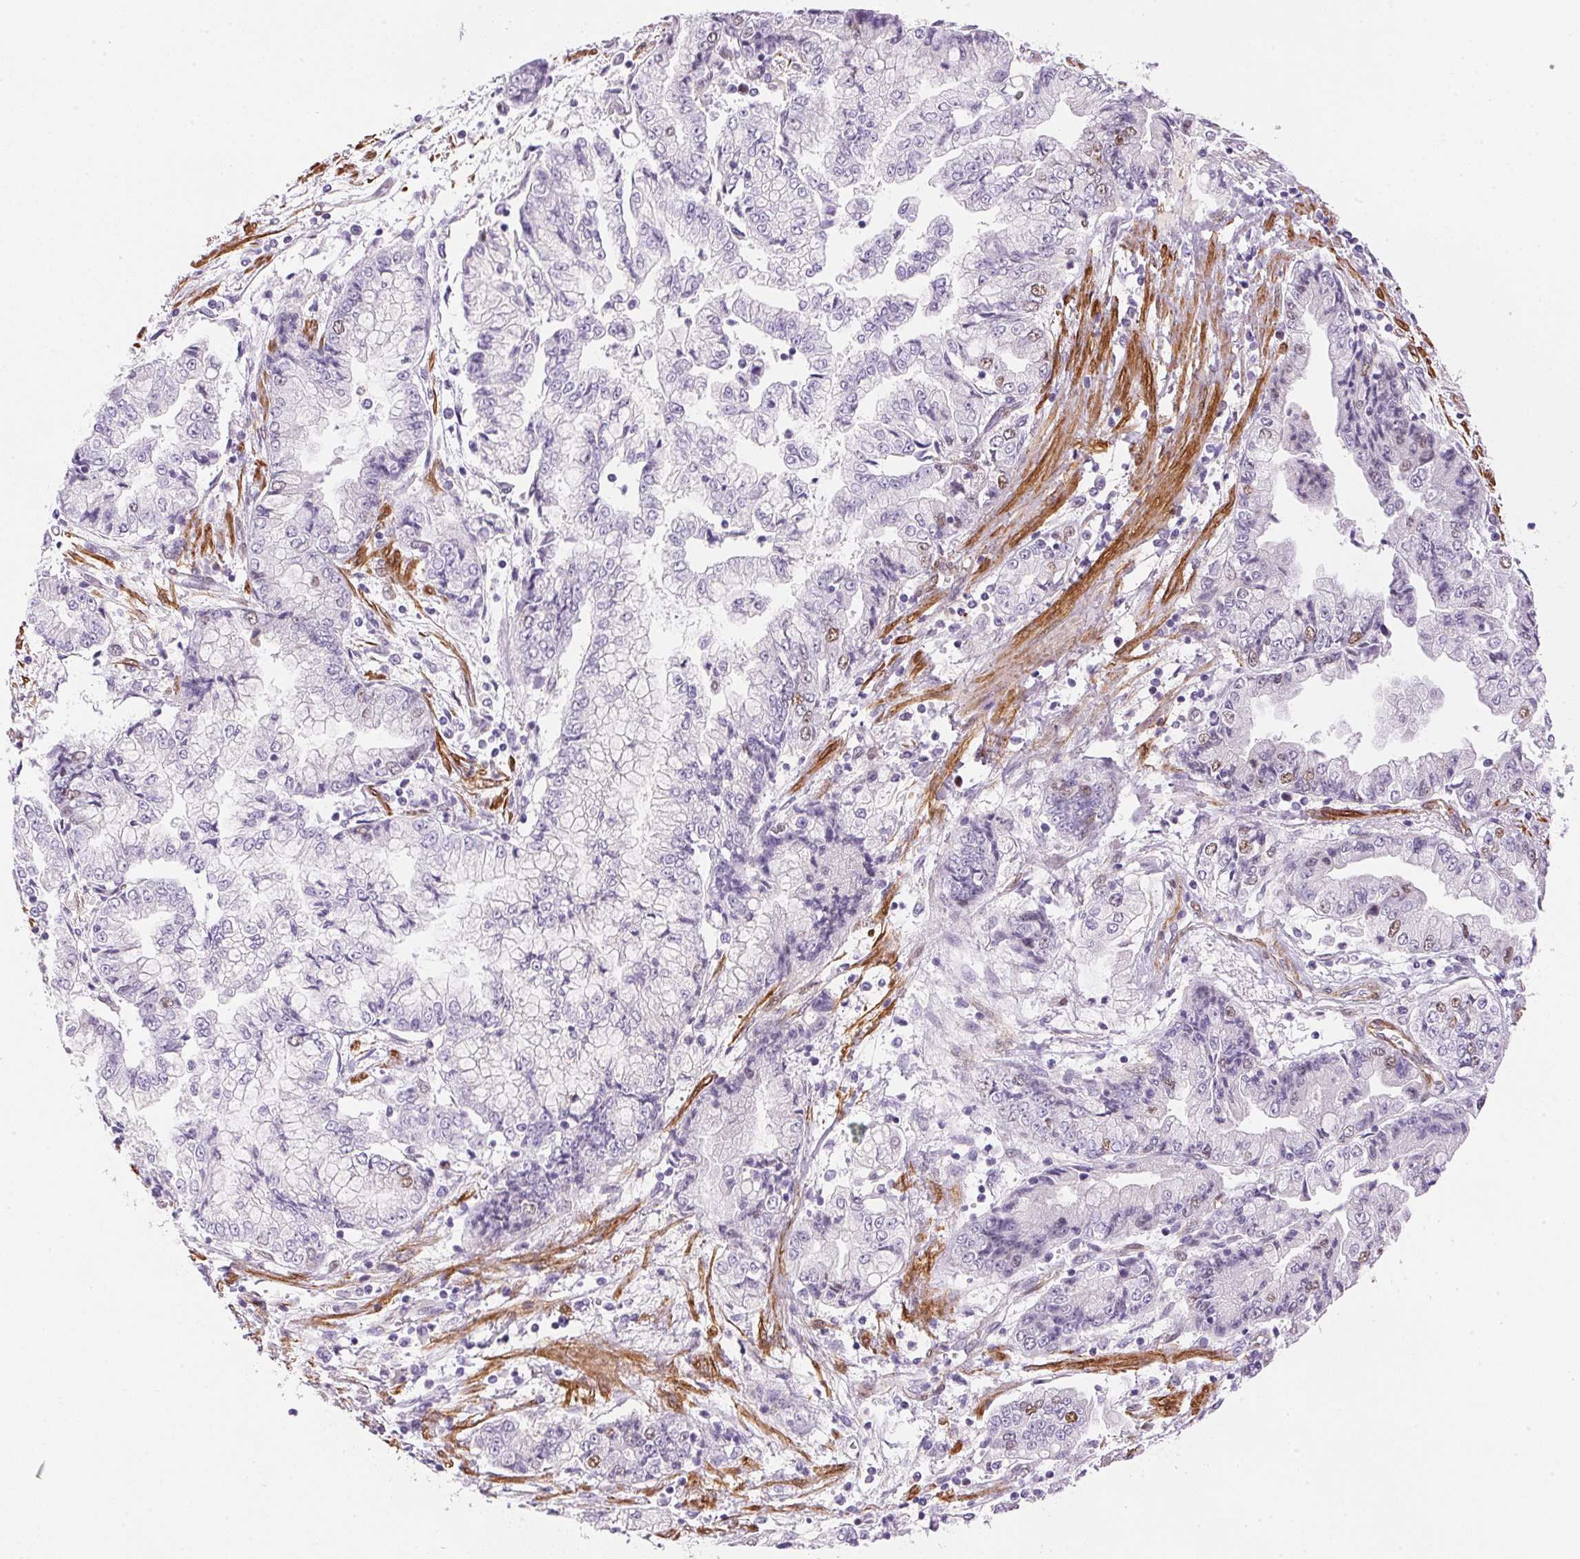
{"staining": {"intensity": "moderate", "quantity": "<25%", "location": "nuclear"}, "tissue": "stomach cancer", "cell_type": "Tumor cells", "image_type": "cancer", "snomed": [{"axis": "morphology", "description": "Adenocarcinoma, NOS"}, {"axis": "topography", "description": "Stomach, upper"}], "caption": "Immunohistochemical staining of human stomach cancer (adenocarcinoma) displays low levels of moderate nuclear protein expression in about <25% of tumor cells.", "gene": "SMTN", "patient": {"sex": "female", "age": 74}}